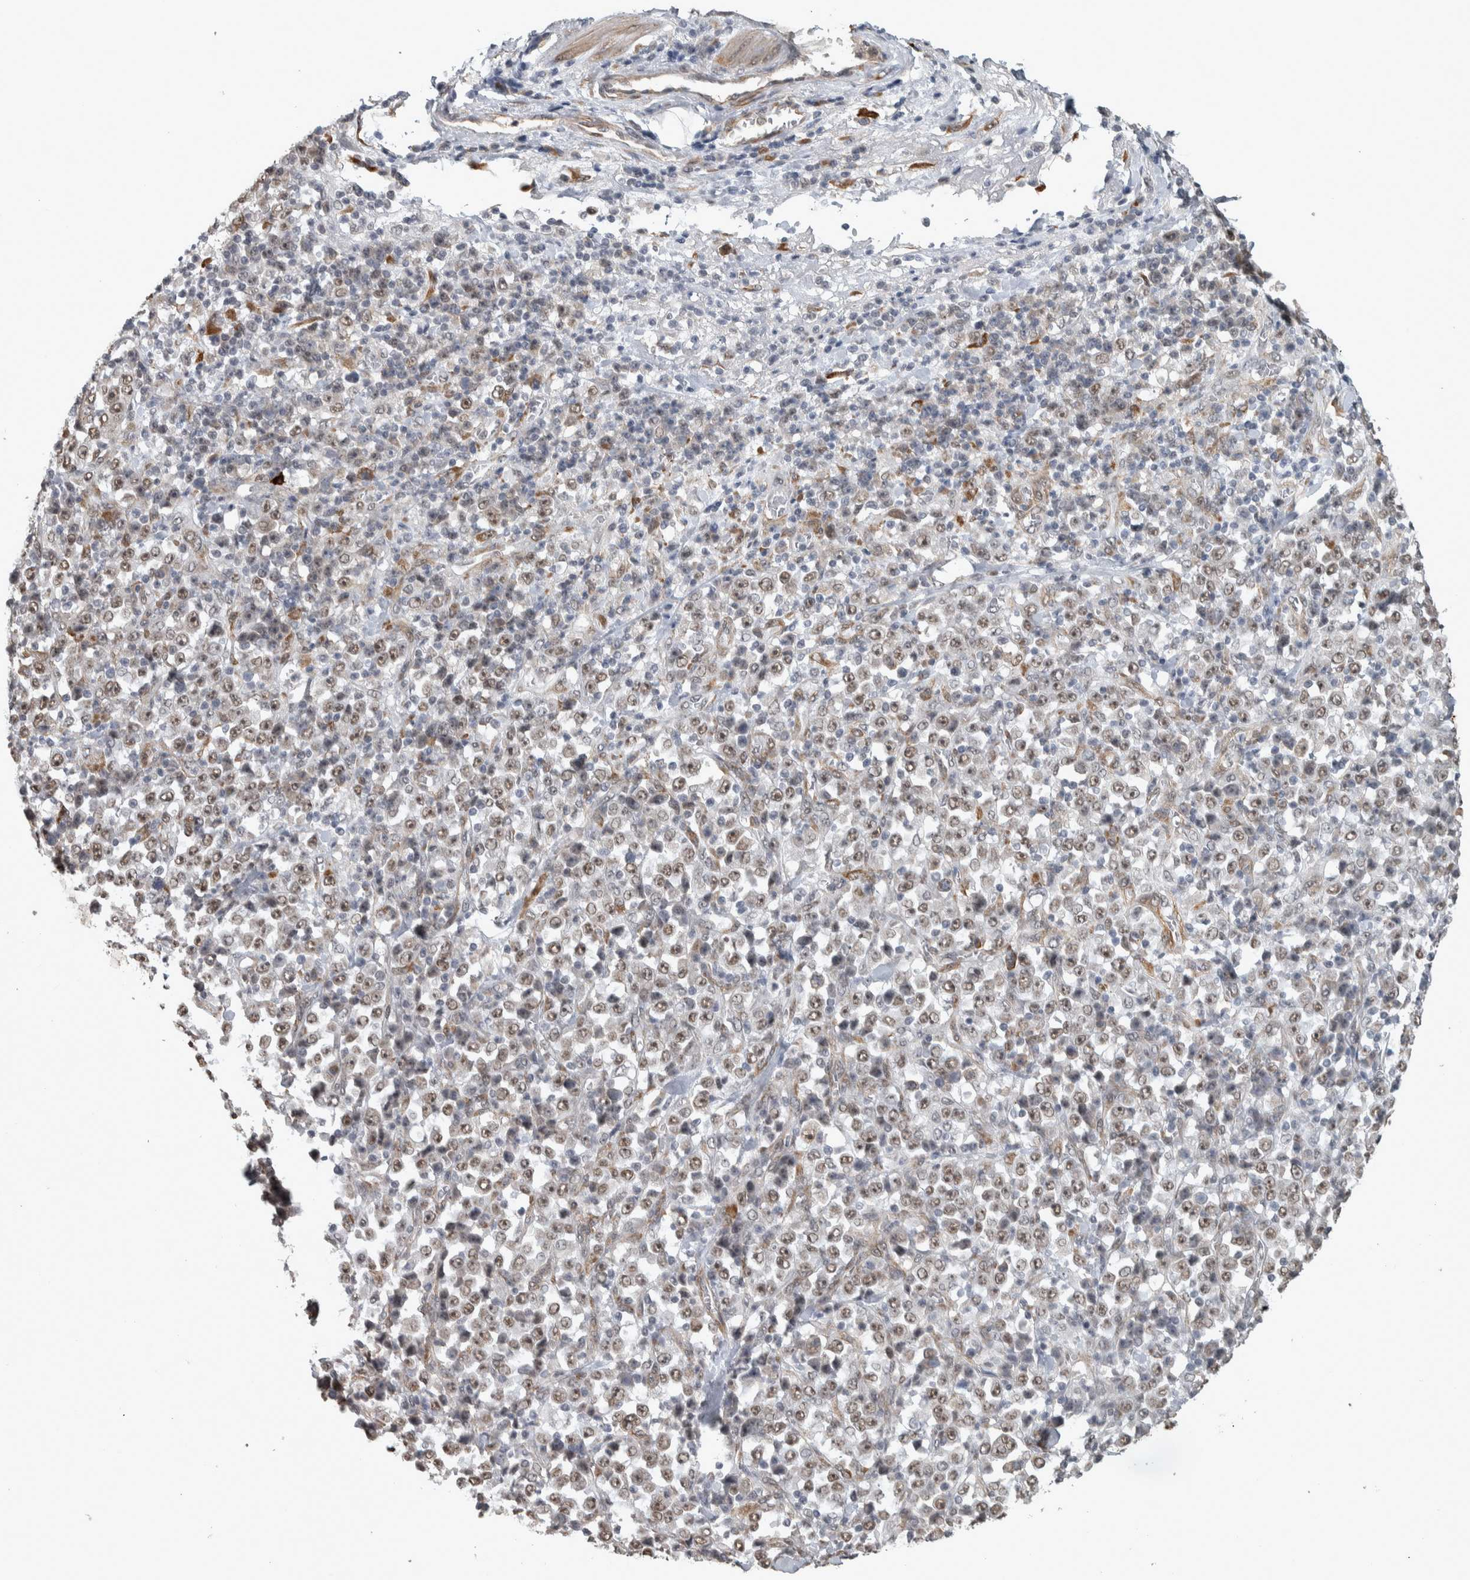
{"staining": {"intensity": "moderate", "quantity": "25%-75%", "location": "nuclear"}, "tissue": "stomach cancer", "cell_type": "Tumor cells", "image_type": "cancer", "snomed": [{"axis": "morphology", "description": "Normal tissue, NOS"}, {"axis": "morphology", "description": "Adenocarcinoma, NOS"}, {"axis": "topography", "description": "Stomach, upper"}, {"axis": "topography", "description": "Stomach"}], "caption": "High-magnification brightfield microscopy of stomach adenocarcinoma stained with DAB (3,3'-diaminobenzidine) (brown) and counterstained with hematoxylin (blue). tumor cells exhibit moderate nuclear expression is appreciated in about25%-75% of cells.", "gene": "DDX42", "patient": {"sex": "male", "age": 59}}